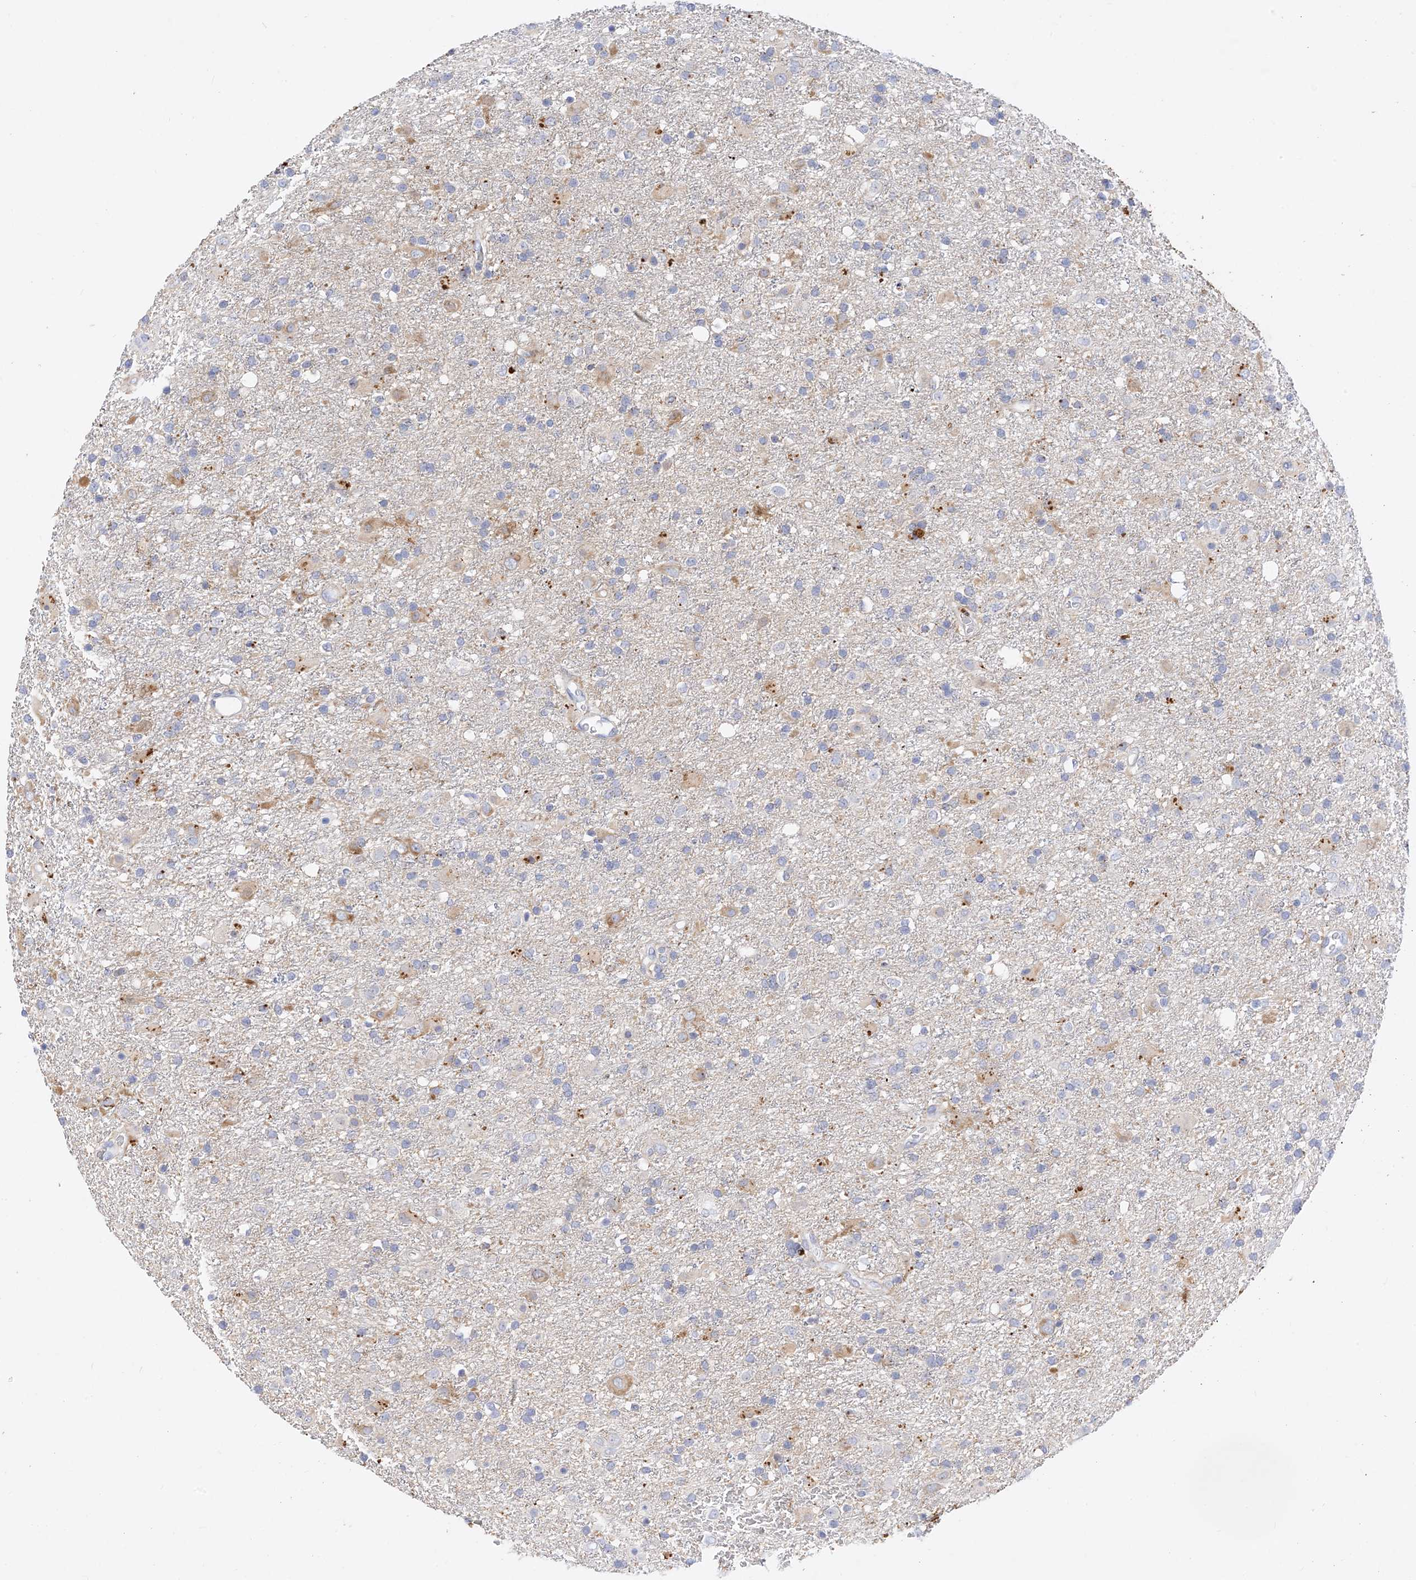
{"staining": {"intensity": "negative", "quantity": "none", "location": "none"}, "tissue": "glioma", "cell_type": "Tumor cells", "image_type": "cancer", "snomed": [{"axis": "morphology", "description": "Glioma, malignant, Low grade"}, {"axis": "topography", "description": "Brain"}], "caption": "Immunohistochemistry (IHC) photomicrograph of human glioma stained for a protein (brown), which exhibits no expression in tumor cells.", "gene": "ARV1", "patient": {"sex": "male", "age": 65}}